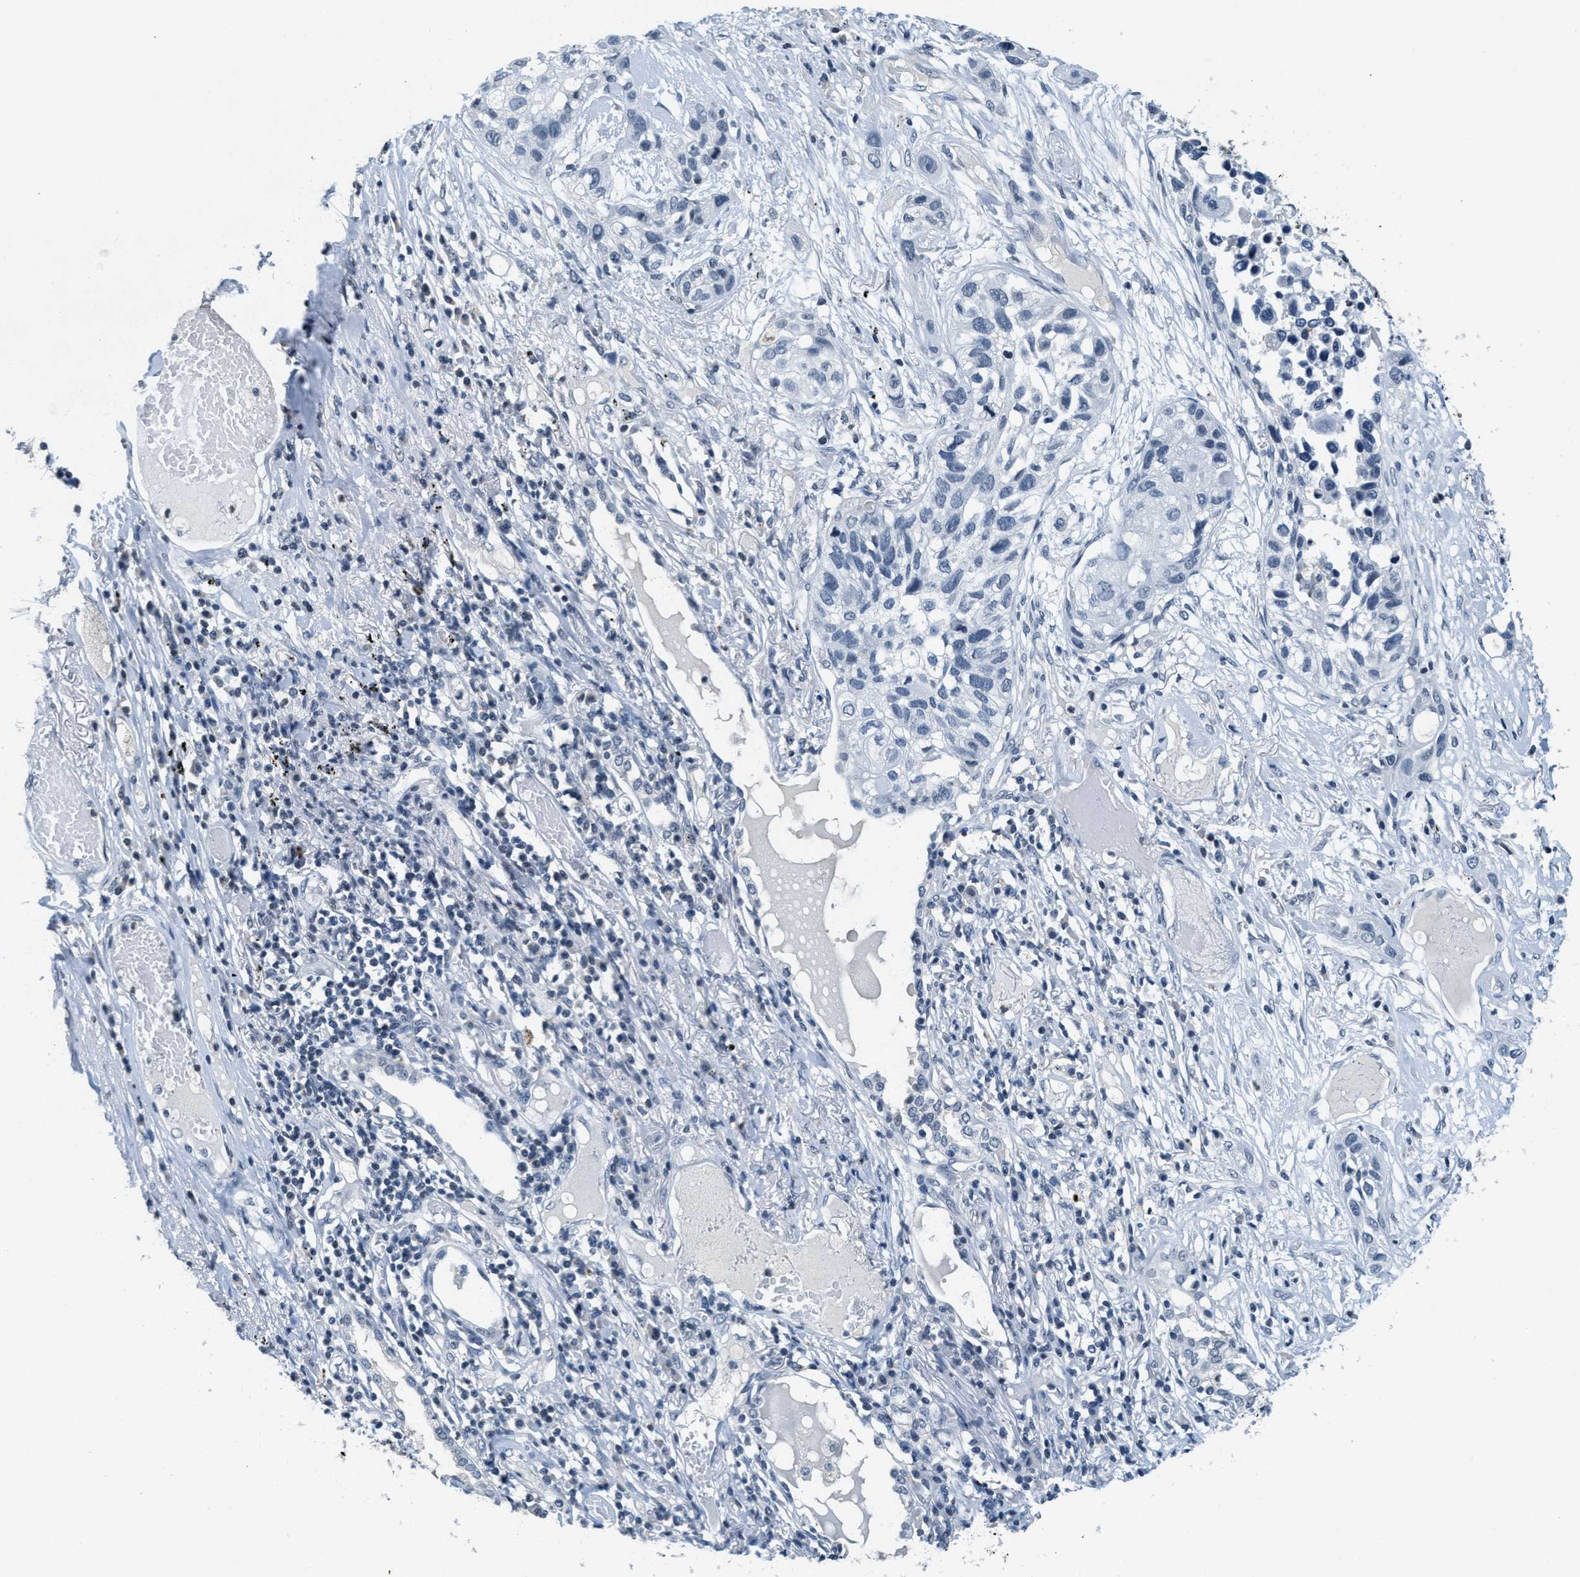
{"staining": {"intensity": "negative", "quantity": "none", "location": "none"}, "tissue": "lung cancer", "cell_type": "Tumor cells", "image_type": "cancer", "snomed": [{"axis": "morphology", "description": "Squamous cell carcinoma, NOS"}, {"axis": "topography", "description": "Lung"}], "caption": "Photomicrograph shows no significant protein expression in tumor cells of lung cancer (squamous cell carcinoma).", "gene": "CA4", "patient": {"sex": "male", "age": 71}}